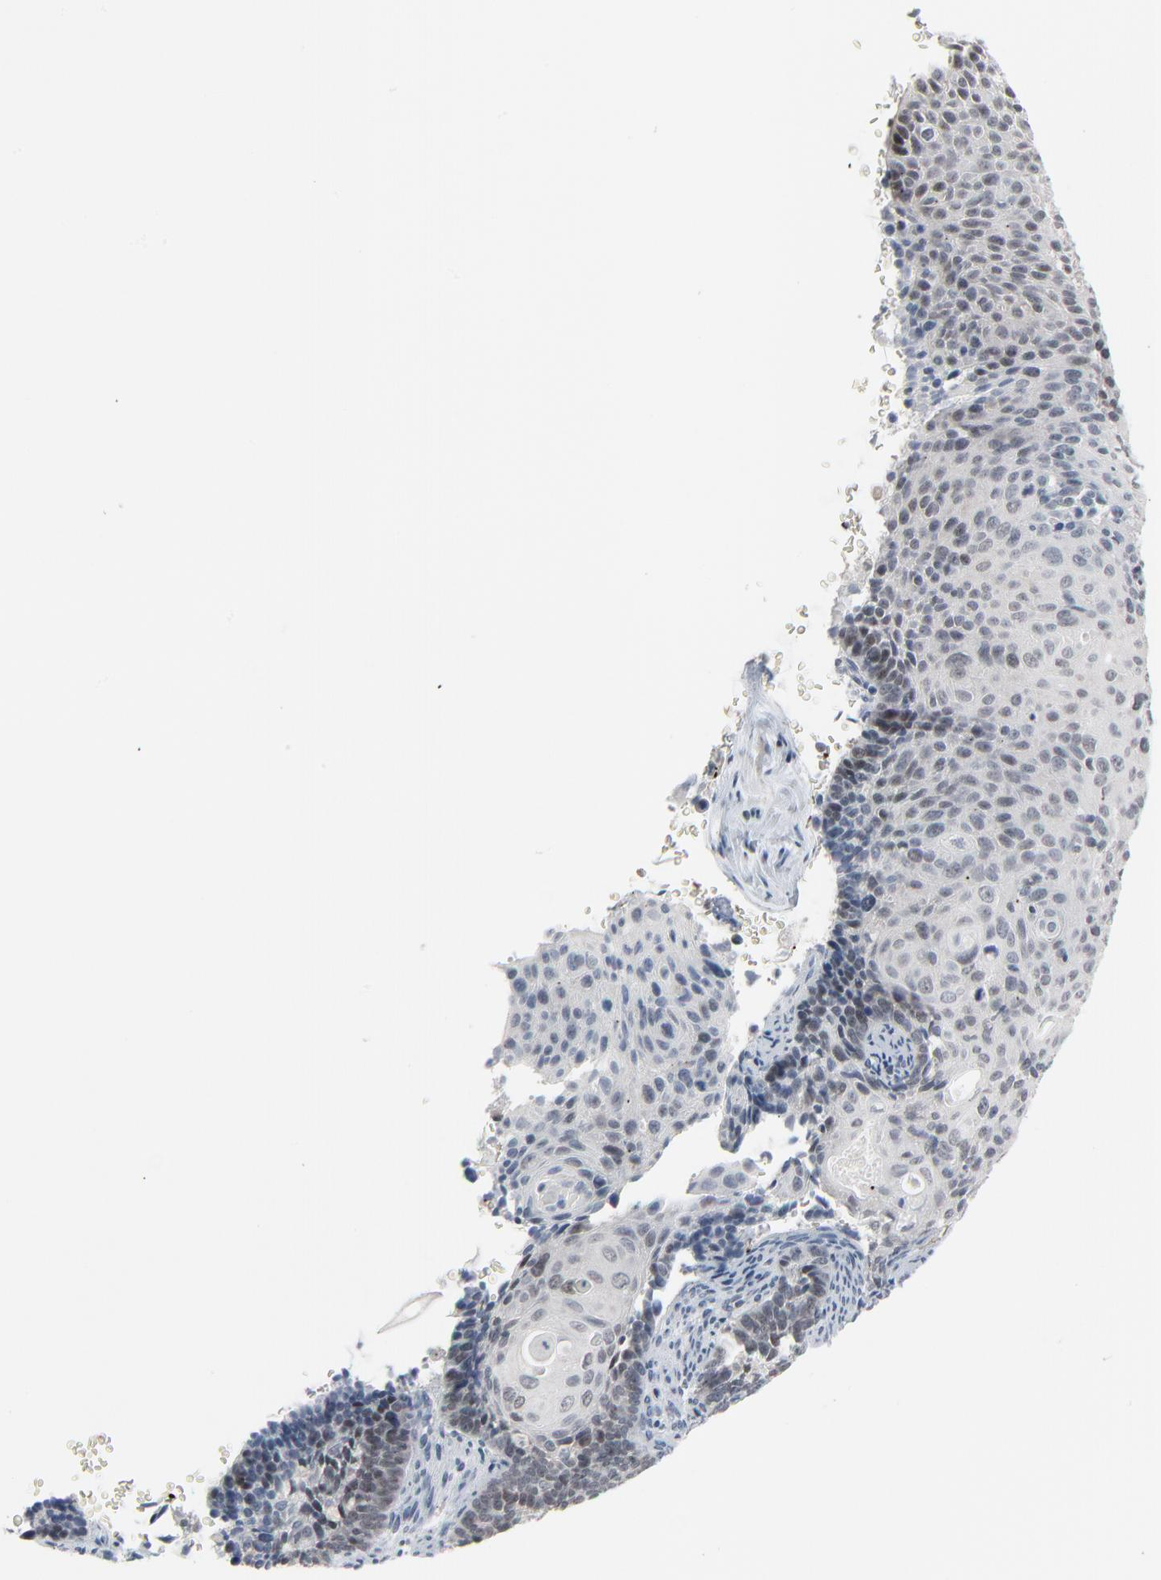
{"staining": {"intensity": "negative", "quantity": "none", "location": "none"}, "tissue": "cervical cancer", "cell_type": "Tumor cells", "image_type": "cancer", "snomed": [{"axis": "morphology", "description": "Squamous cell carcinoma, NOS"}, {"axis": "topography", "description": "Cervix"}], "caption": "The IHC image has no significant staining in tumor cells of cervical squamous cell carcinoma tissue.", "gene": "SAGE1", "patient": {"sex": "female", "age": 33}}